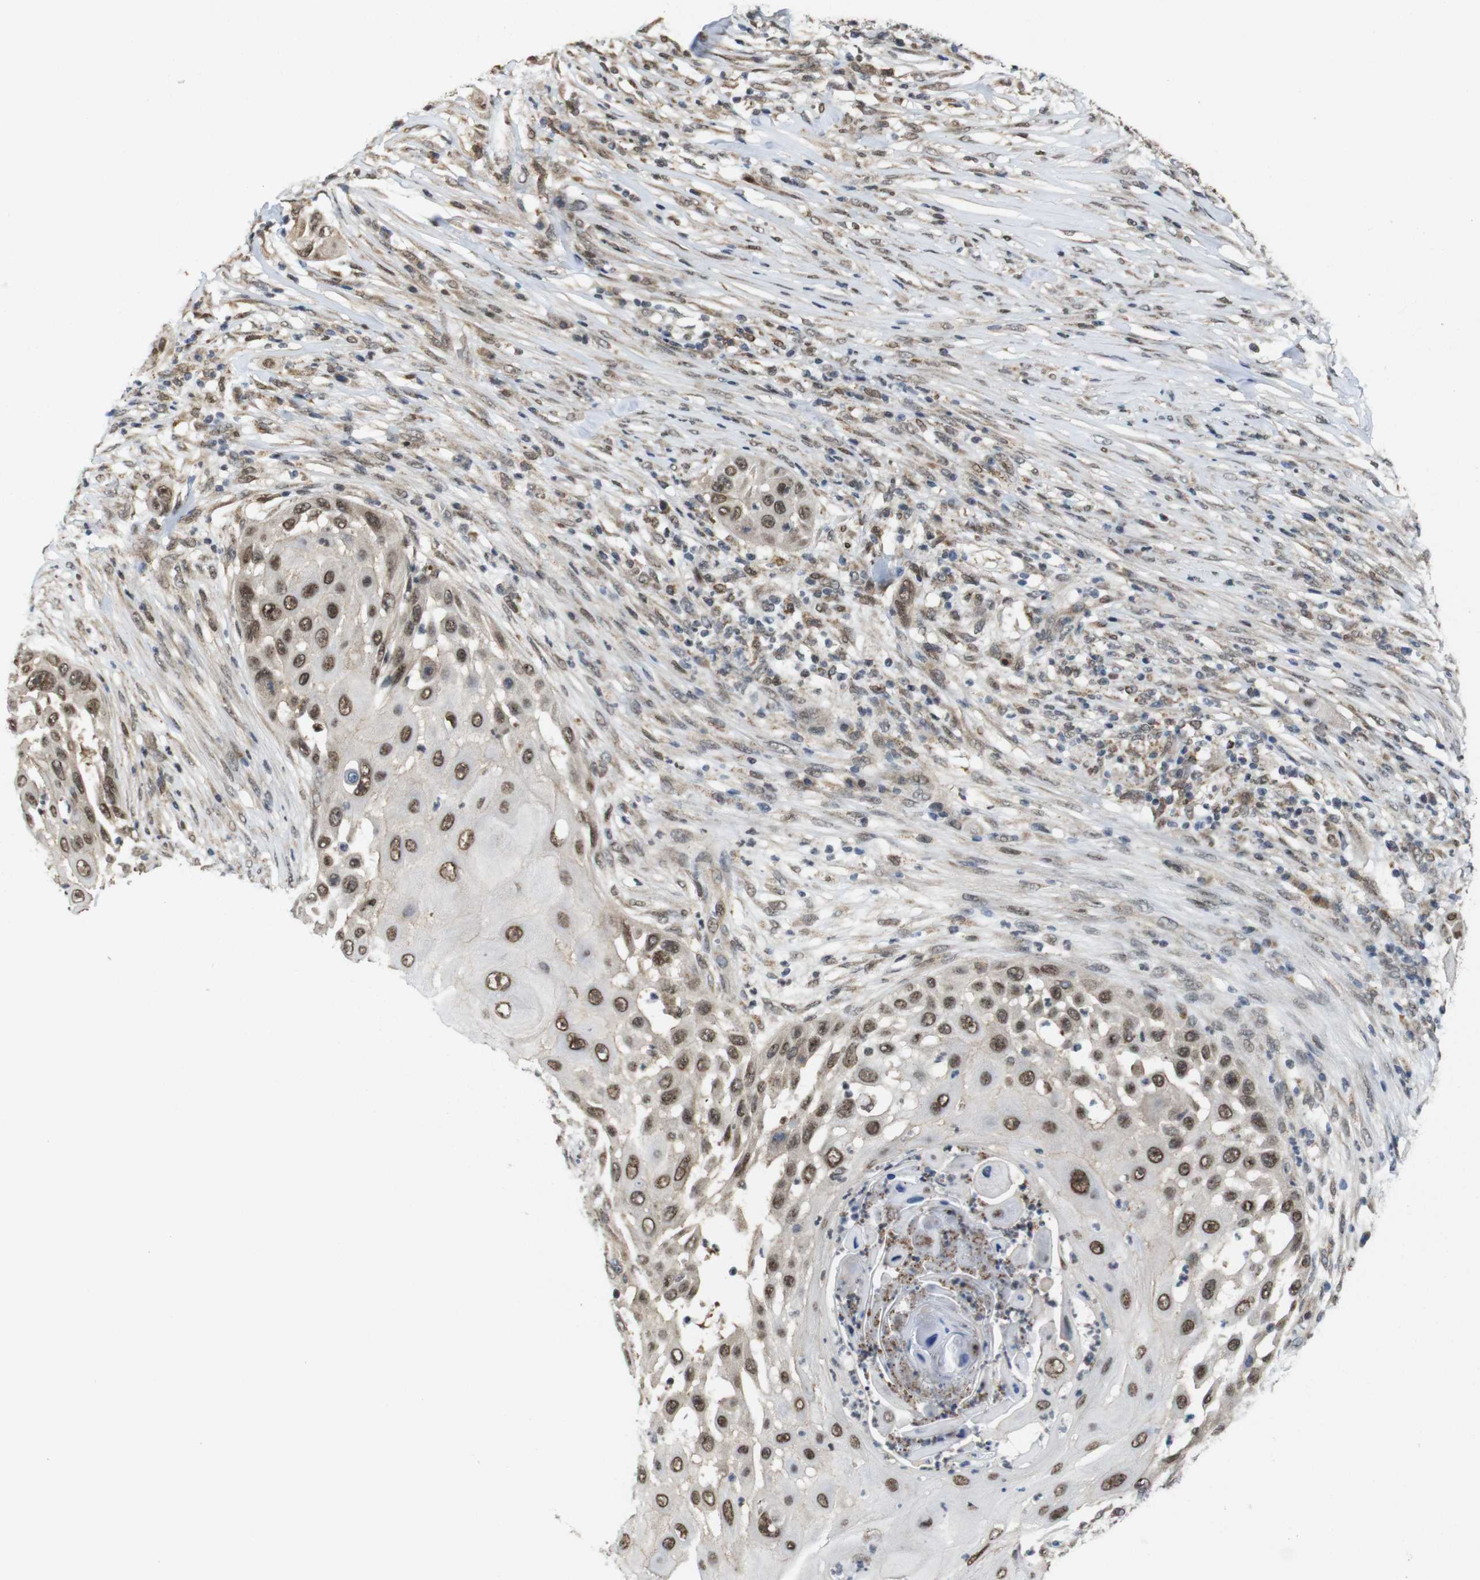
{"staining": {"intensity": "strong", "quantity": ">75%", "location": "cytoplasmic/membranous,nuclear"}, "tissue": "skin cancer", "cell_type": "Tumor cells", "image_type": "cancer", "snomed": [{"axis": "morphology", "description": "Squamous cell carcinoma, NOS"}, {"axis": "topography", "description": "Skin"}], "caption": "Immunohistochemistry (DAB) staining of human skin cancer shows strong cytoplasmic/membranous and nuclear protein positivity in about >75% of tumor cells.", "gene": "PNMA8A", "patient": {"sex": "female", "age": 44}}